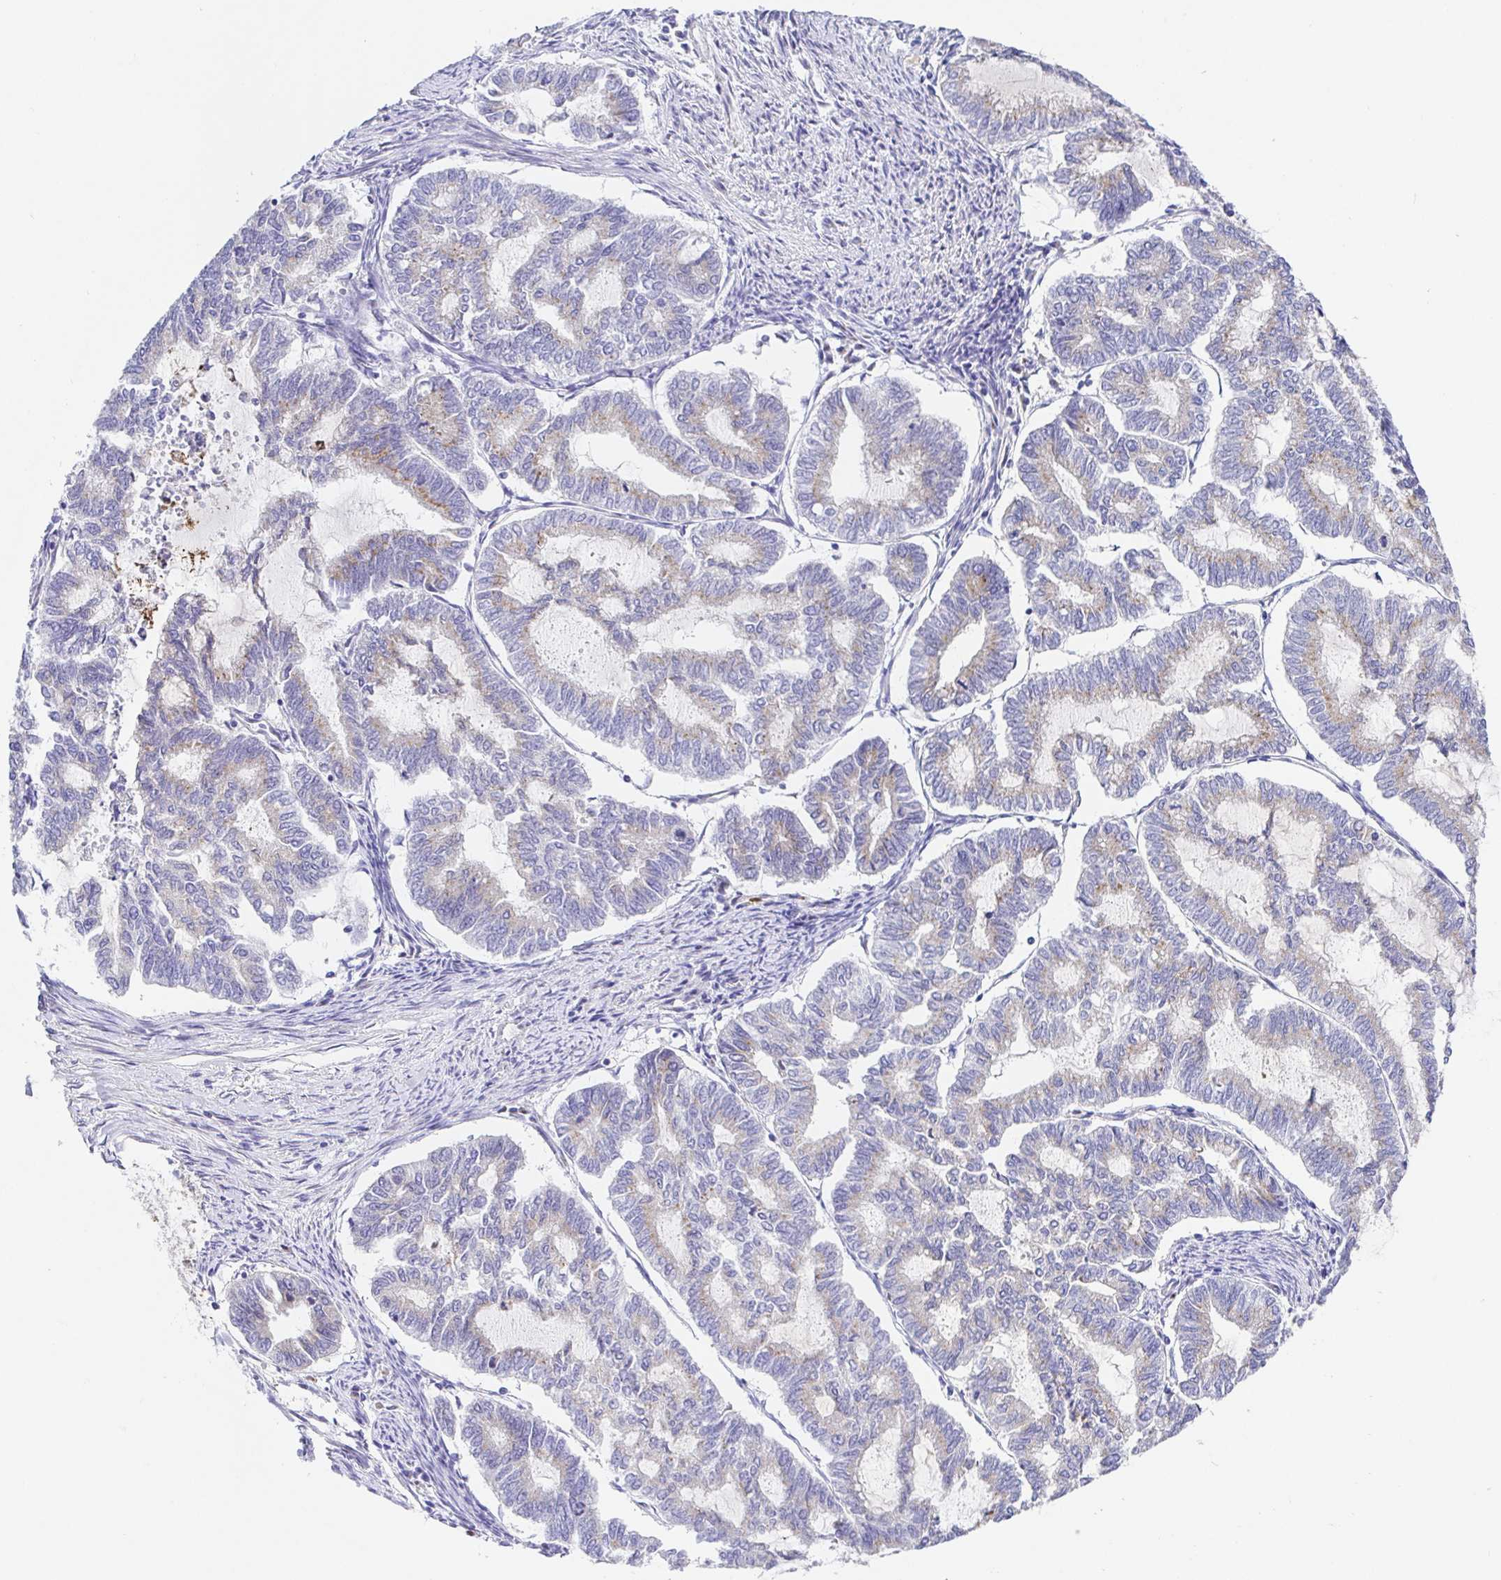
{"staining": {"intensity": "moderate", "quantity": "25%-75%", "location": "cytoplasmic/membranous"}, "tissue": "endometrial cancer", "cell_type": "Tumor cells", "image_type": "cancer", "snomed": [{"axis": "morphology", "description": "Adenocarcinoma, NOS"}, {"axis": "topography", "description": "Endometrium"}], "caption": "A micrograph of human adenocarcinoma (endometrial) stained for a protein exhibits moderate cytoplasmic/membranous brown staining in tumor cells.", "gene": "GOLGA1", "patient": {"sex": "female", "age": 79}}